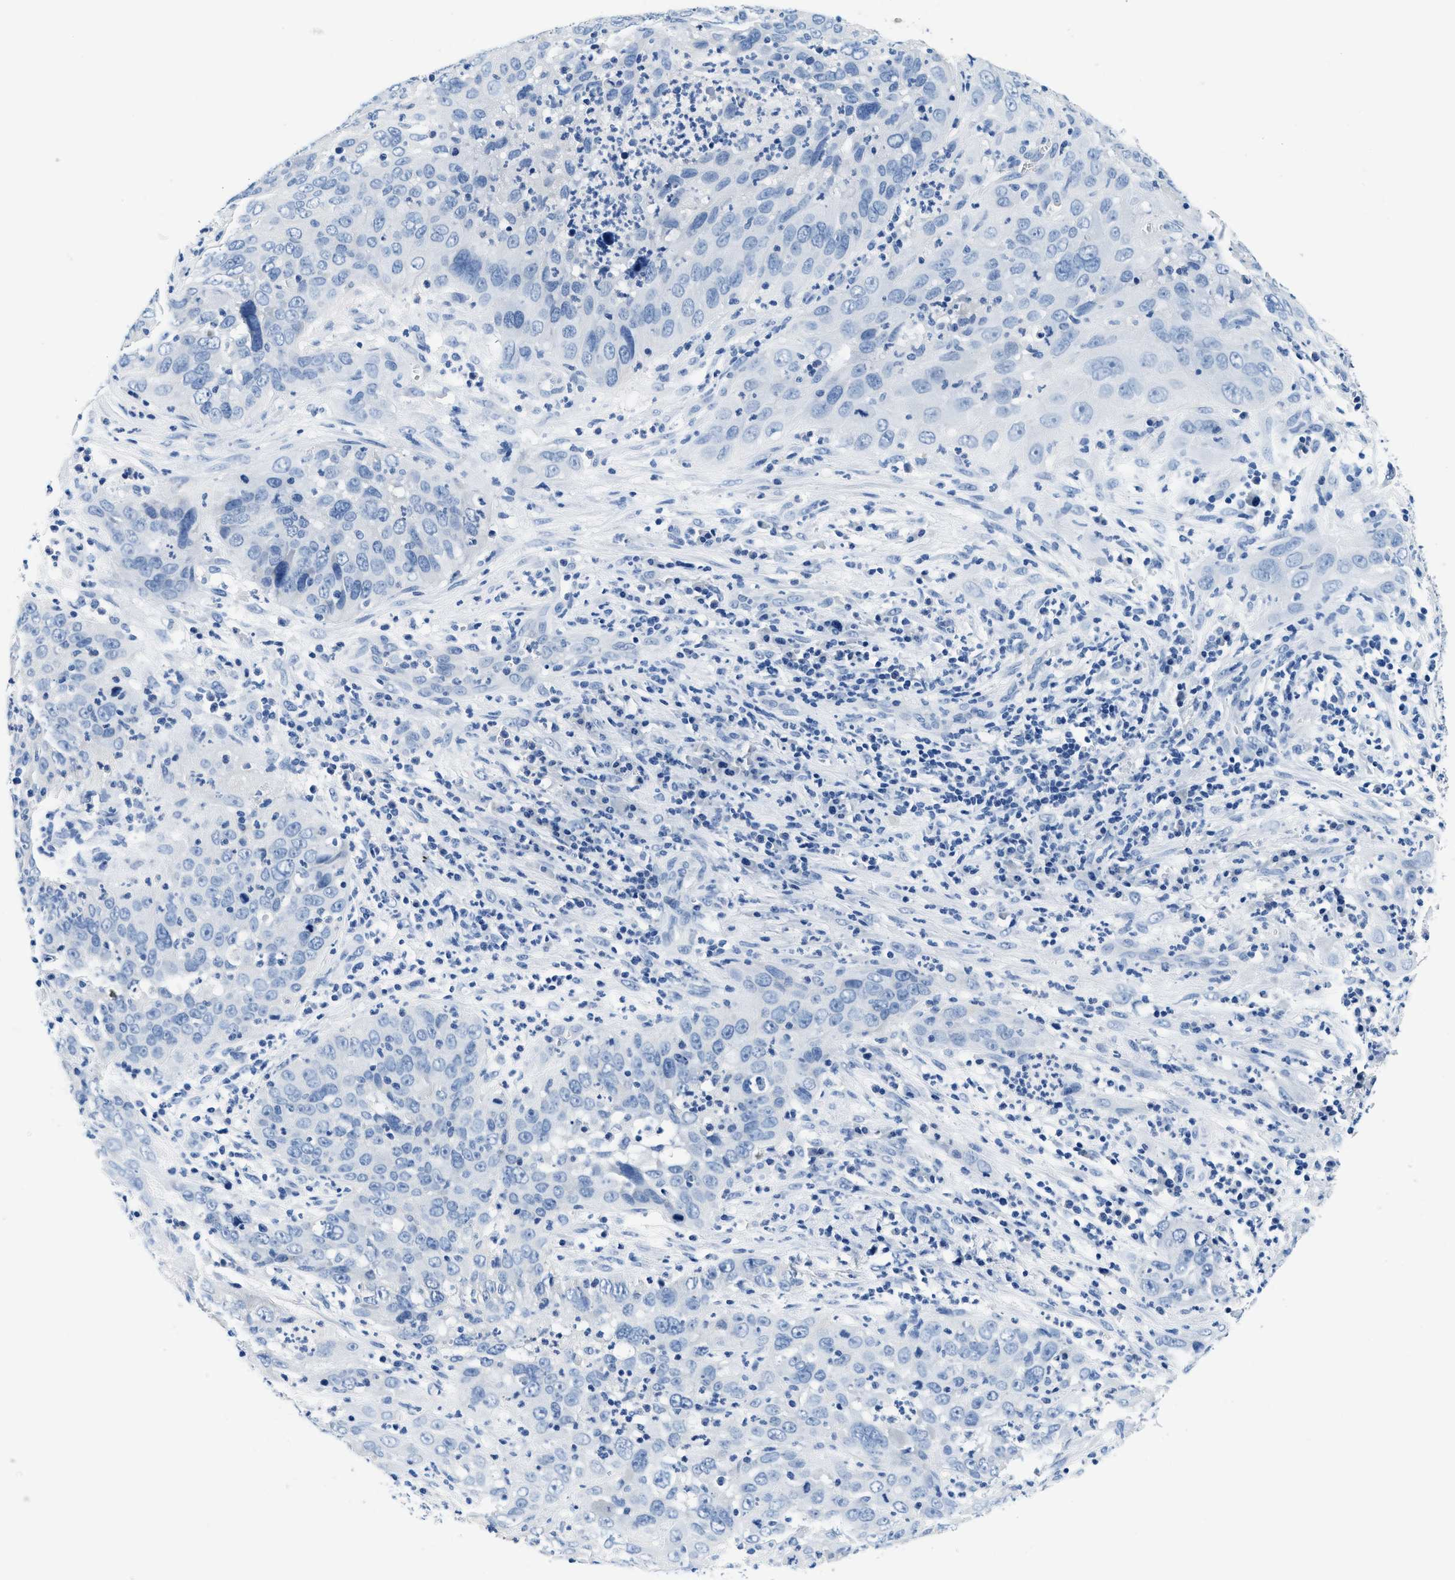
{"staining": {"intensity": "negative", "quantity": "none", "location": "none"}, "tissue": "cervical cancer", "cell_type": "Tumor cells", "image_type": "cancer", "snomed": [{"axis": "morphology", "description": "Squamous cell carcinoma, NOS"}, {"axis": "topography", "description": "Cervix"}], "caption": "Tumor cells show no significant staining in cervical cancer.", "gene": "GSTM3", "patient": {"sex": "female", "age": 32}}